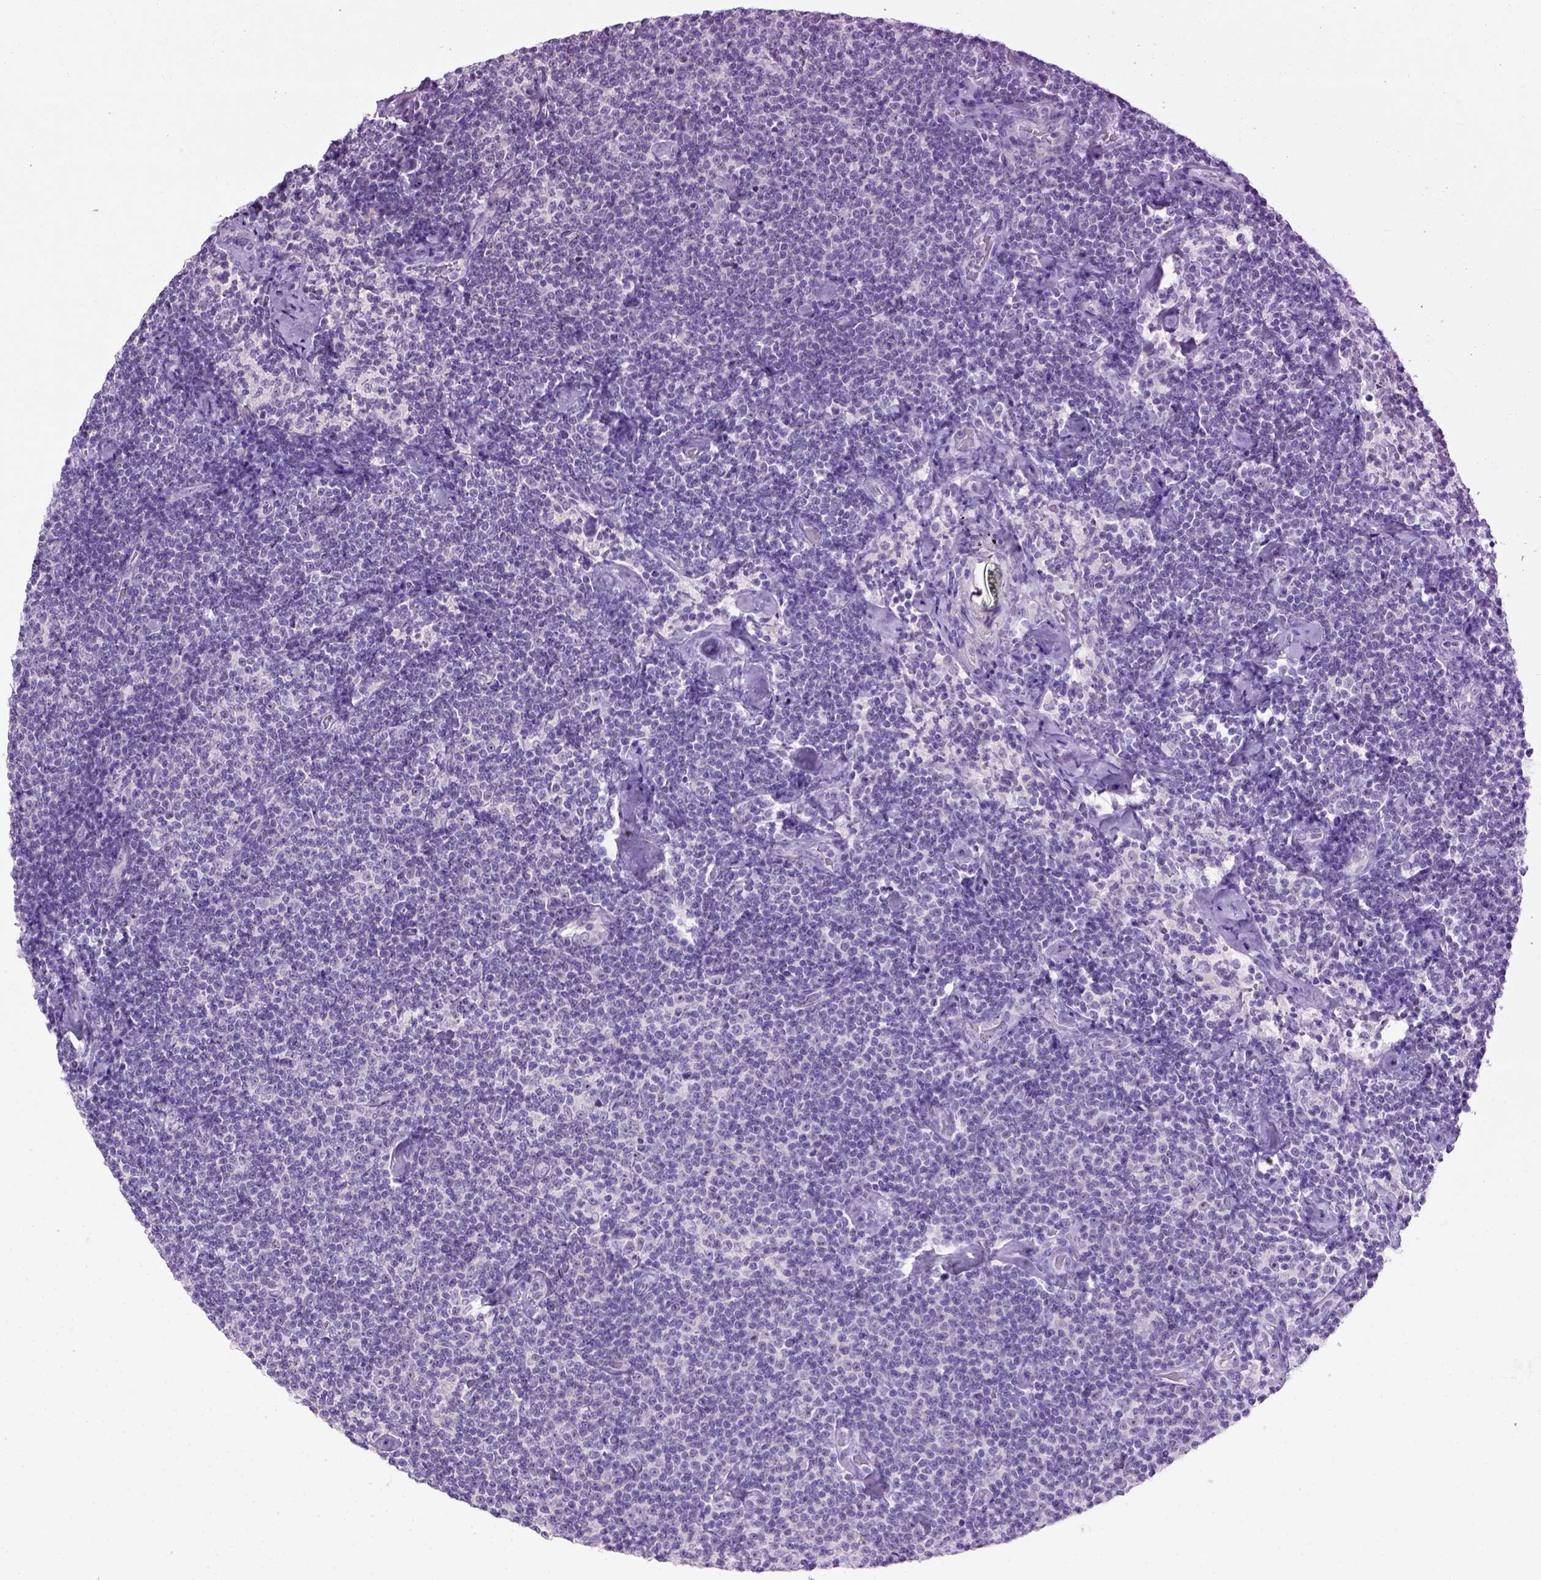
{"staining": {"intensity": "negative", "quantity": "none", "location": "none"}, "tissue": "lymphoma", "cell_type": "Tumor cells", "image_type": "cancer", "snomed": [{"axis": "morphology", "description": "Malignant lymphoma, non-Hodgkin's type, Low grade"}, {"axis": "topography", "description": "Lymph node"}], "caption": "Tumor cells are negative for protein expression in human low-grade malignant lymphoma, non-Hodgkin's type.", "gene": "UTP4", "patient": {"sex": "male", "age": 81}}